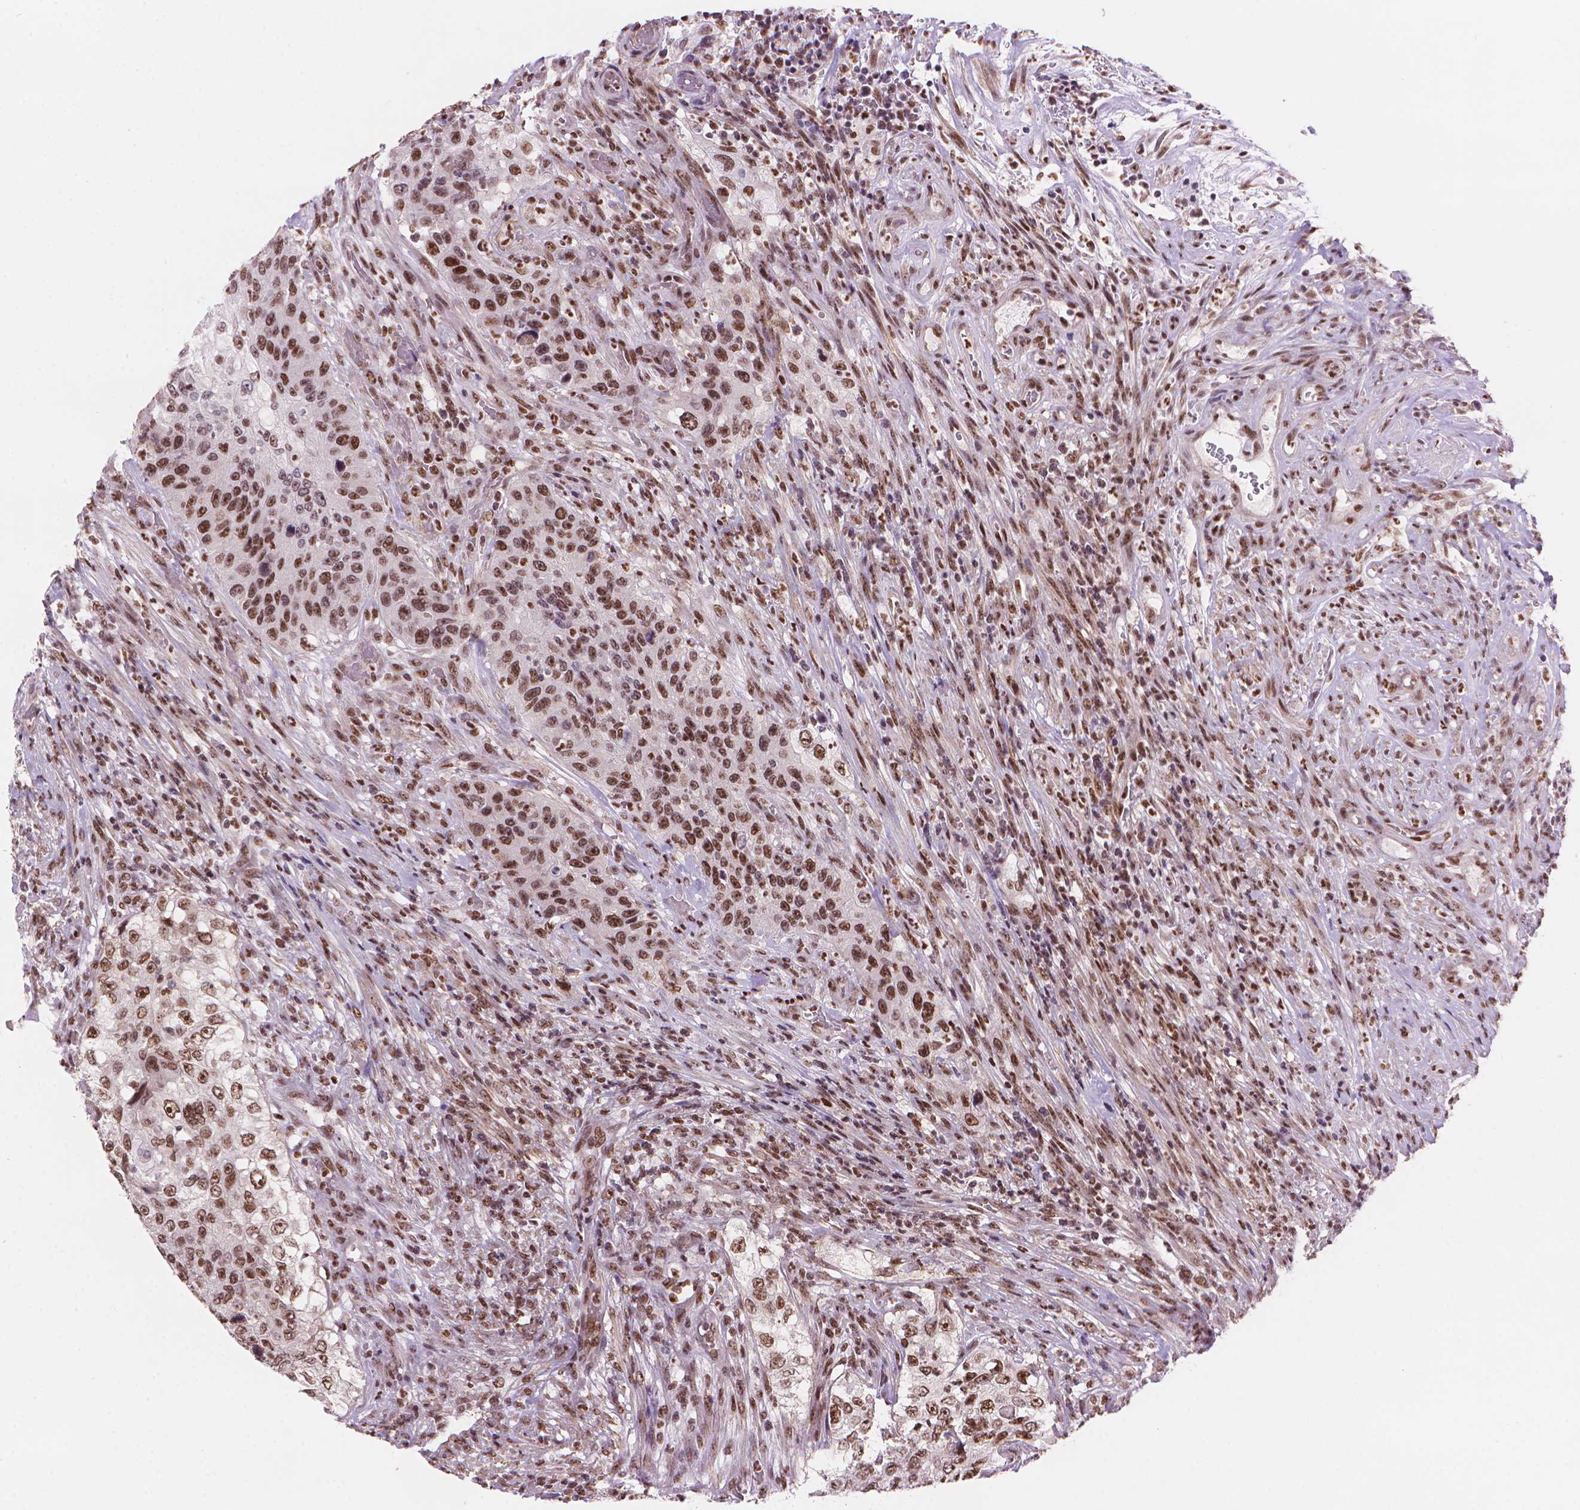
{"staining": {"intensity": "moderate", "quantity": ">75%", "location": "nuclear"}, "tissue": "urothelial cancer", "cell_type": "Tumor cells", "image_type": "cancer", "snomed": [{"axis": "morphology", "description": "Urothelial carcinoma, High grade"}, {"axis": "topography", "description": "Urinary bladder"}], "caption": "Human urothelial cancer stained with a brown dye displays moderate nuclear positive positivity in about >75% of tumor cells.", "gene": "UBN1", "patient": {"sex": "female", "age": 60}}